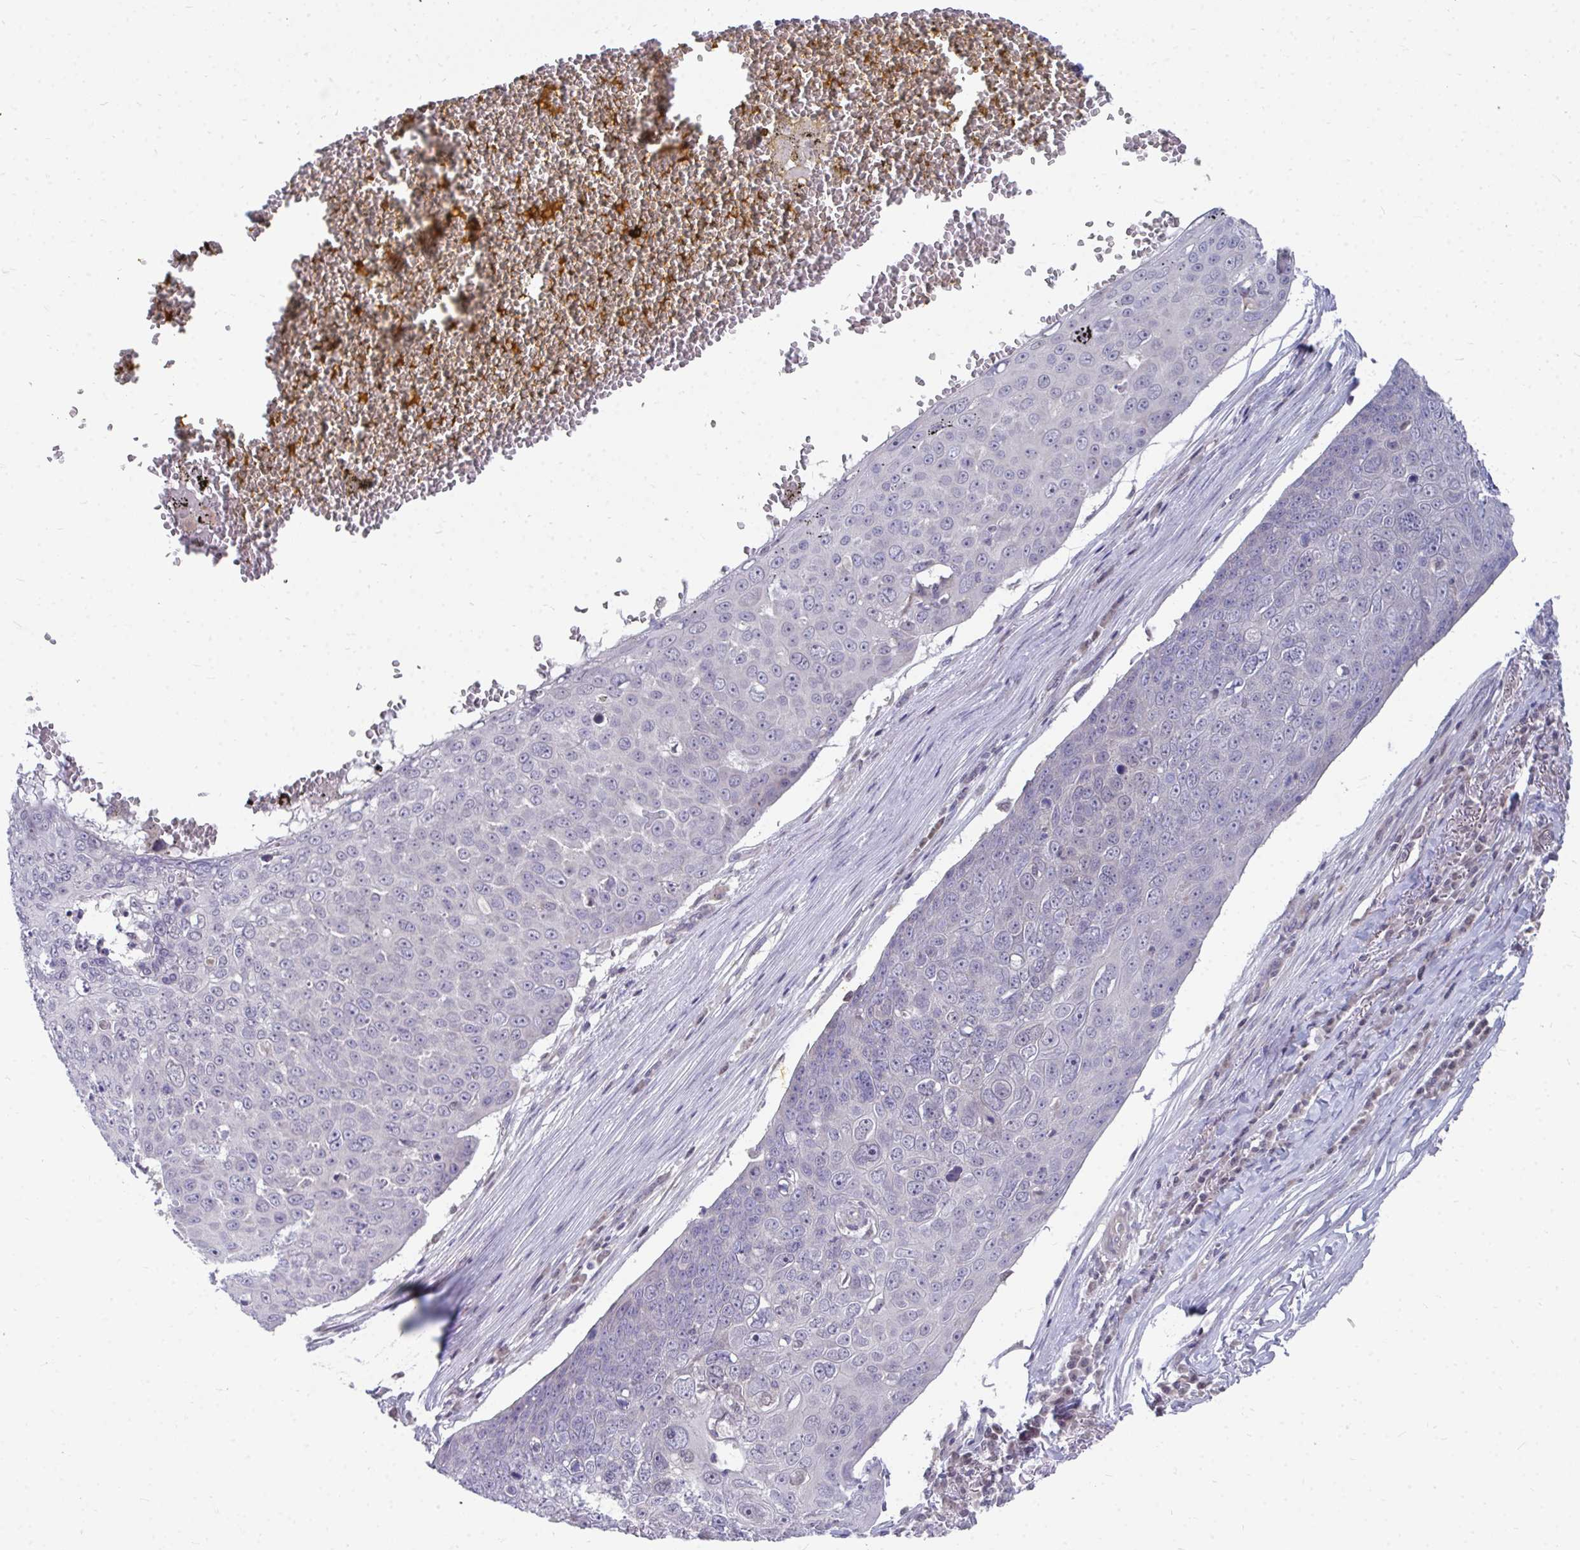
{"staining": {"intensity": "negative", "quantity": "none", "location": "none"}, "tissue": "skin cancer", "cell_type": "Tumor cells", "image_type": "cancer", "snomed": [{"axis": "morphology", "description": "Squamous cell carcinoma, NOS"}, {"axis": "topography", "description": "Skin"}], "caption": "IHC histopathology image of skin cancer stained for a protein (brown), which demonstrates no positivity in tumor cells.", "gene": "MROH8", "patient": {"sex": "male", "age": 71}}